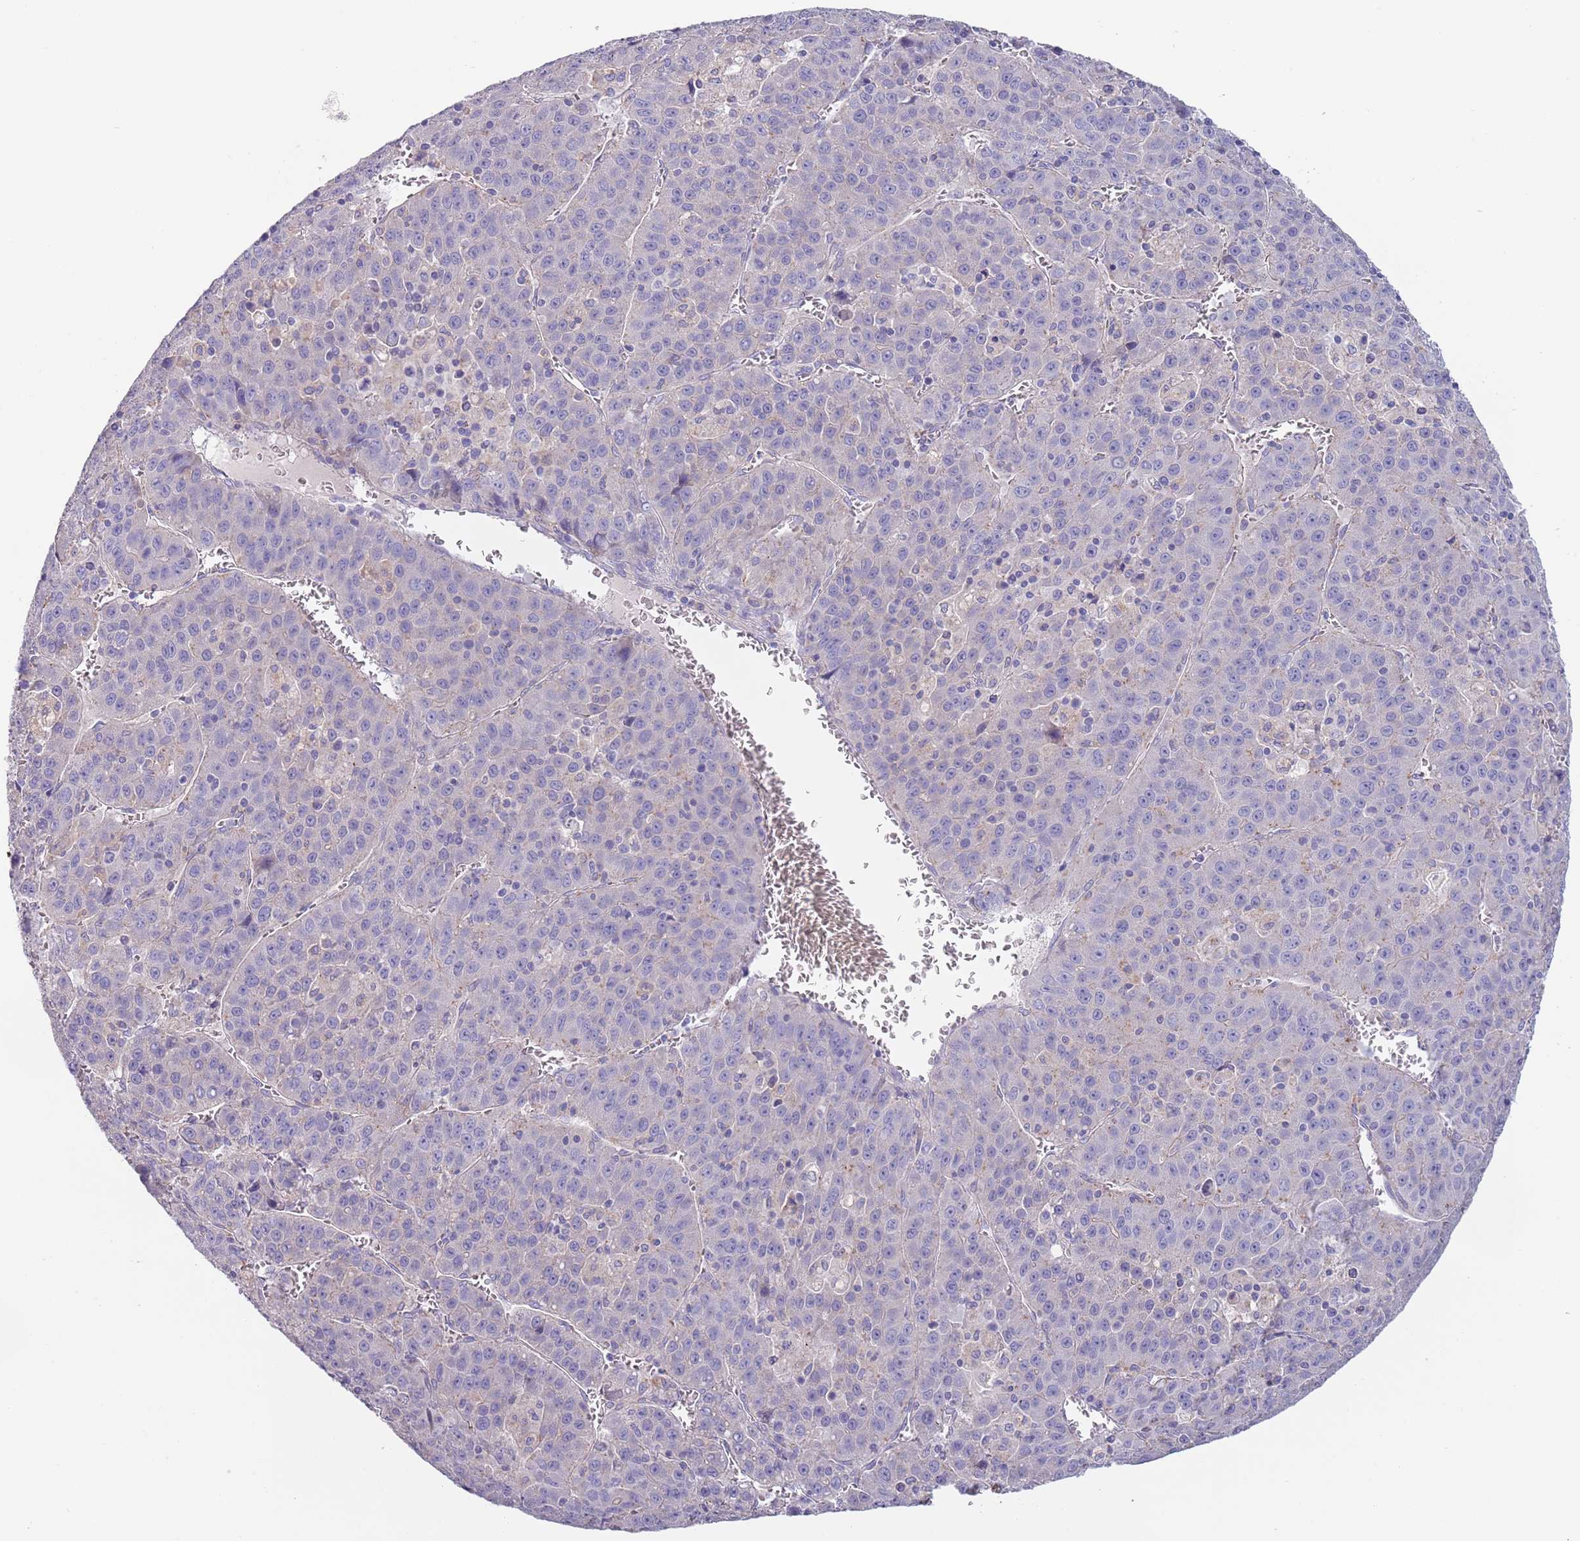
{"staining": {"intensity": "negative", "quantity": "none", "location": "none"}, "tissue": "liver cancer", "cell_type": "Tumor cells", "image_type": "cancer", "snomed": [{"axis": "morphology", "description": "Carcinoma, Hepatocellular, NOS"}, {"axis": "topography", "description": "Liver"}], "caption": "Immunohistochemical staining of liver hepatocellular carcinoma shows no significant staining in tumor cells.", "gene": "MAN1C1", "patient": {"sex": "female", "age": 53}}